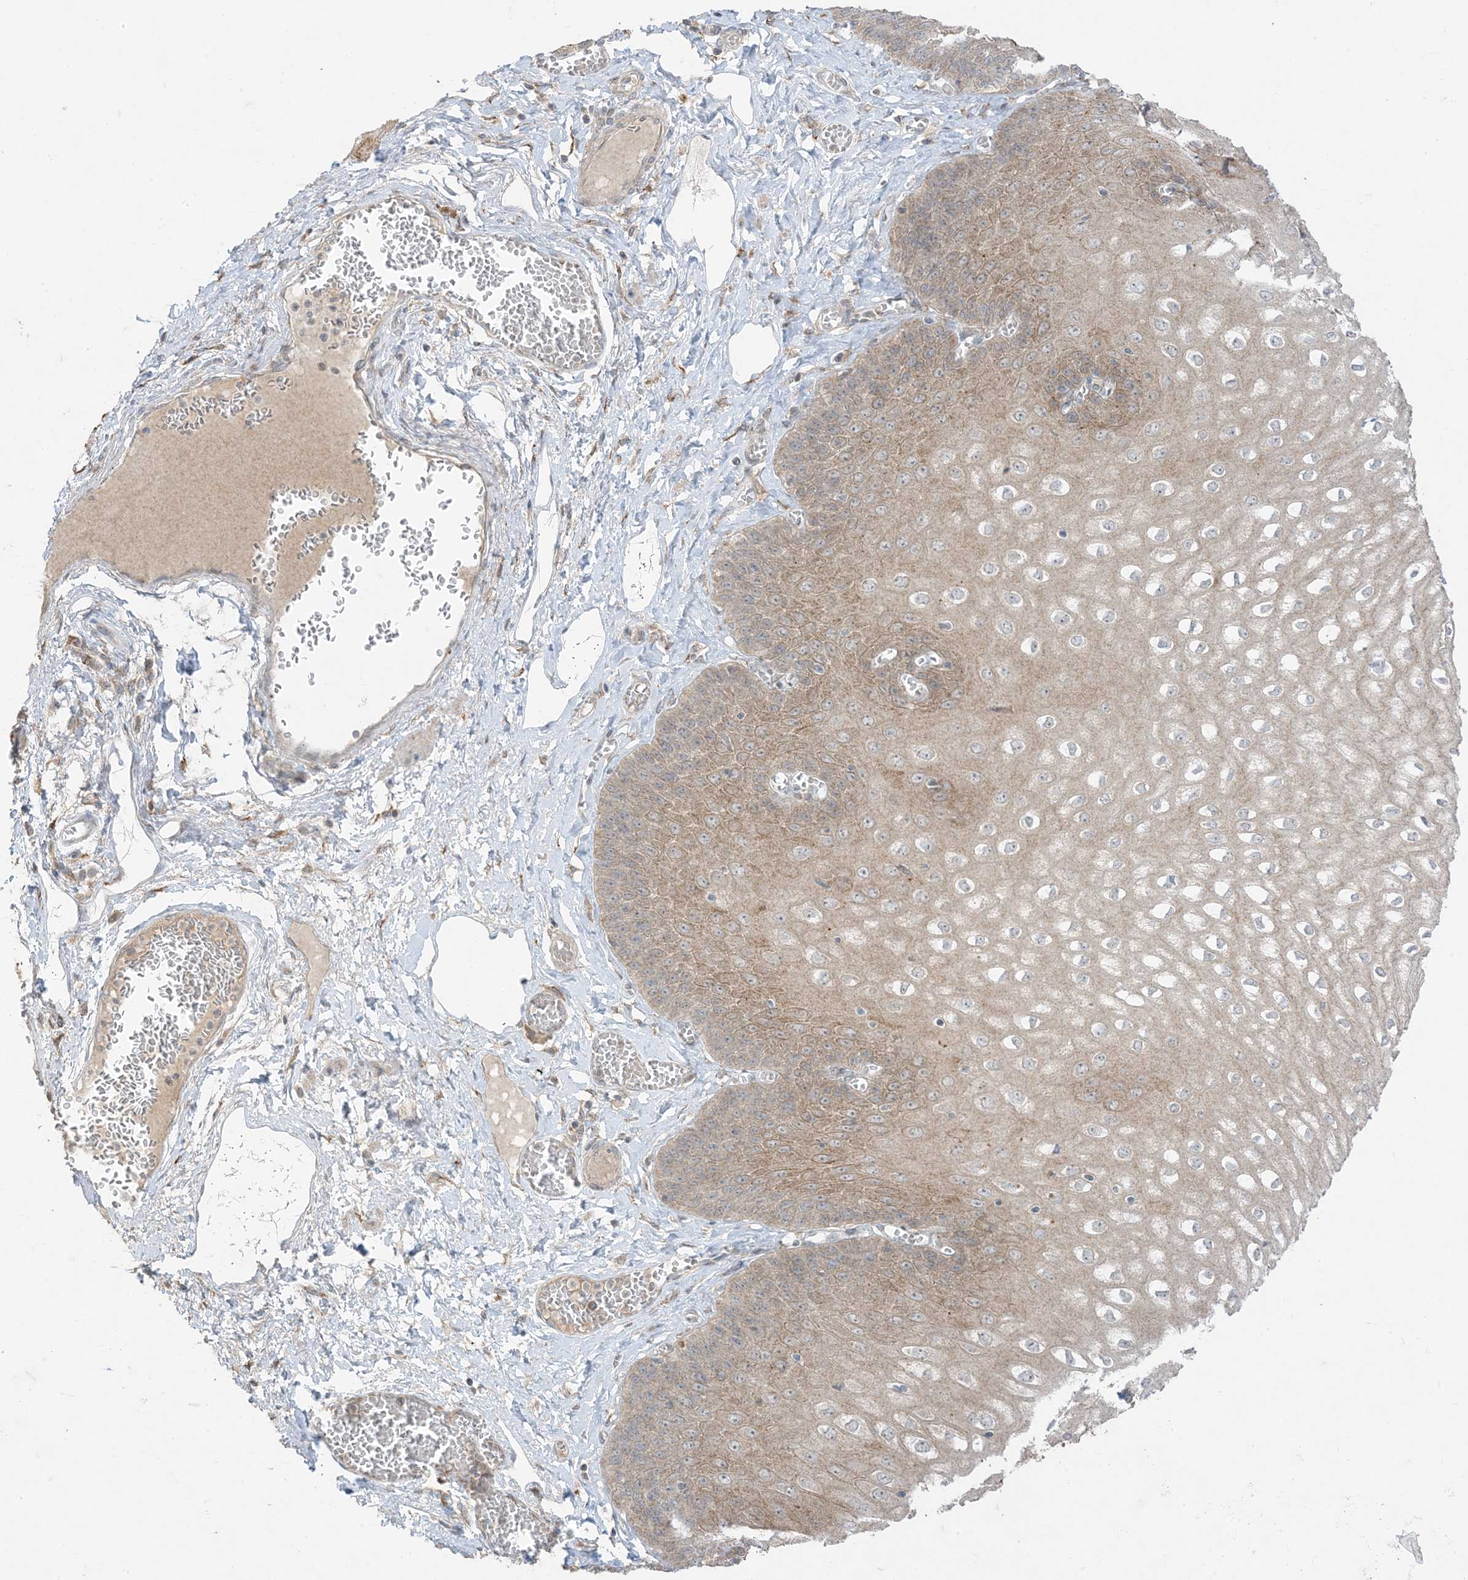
{"staining": {"intensity": "moderate", "quantity": ">75%", "location": "cytoplasmic/membranous"}, "tissue": "esophagus", "cell_type": "Squamous epithelial cells", "image_type": "normal", "snomed": [{"axis": "morphology", "description": "Normal tissue, NOS"}, {"axis": "topography", "description": "Esophagus"}], "caption": "An immunohistochemistry photomicrograph of normal tissue is shown. Protein staining in brown highlights moderate cytoplasmic/membranous positivity in esophagus within squamous epithelial cells.", "gene": "ODC1", "patient": {"sex": "male", "age": 60}}